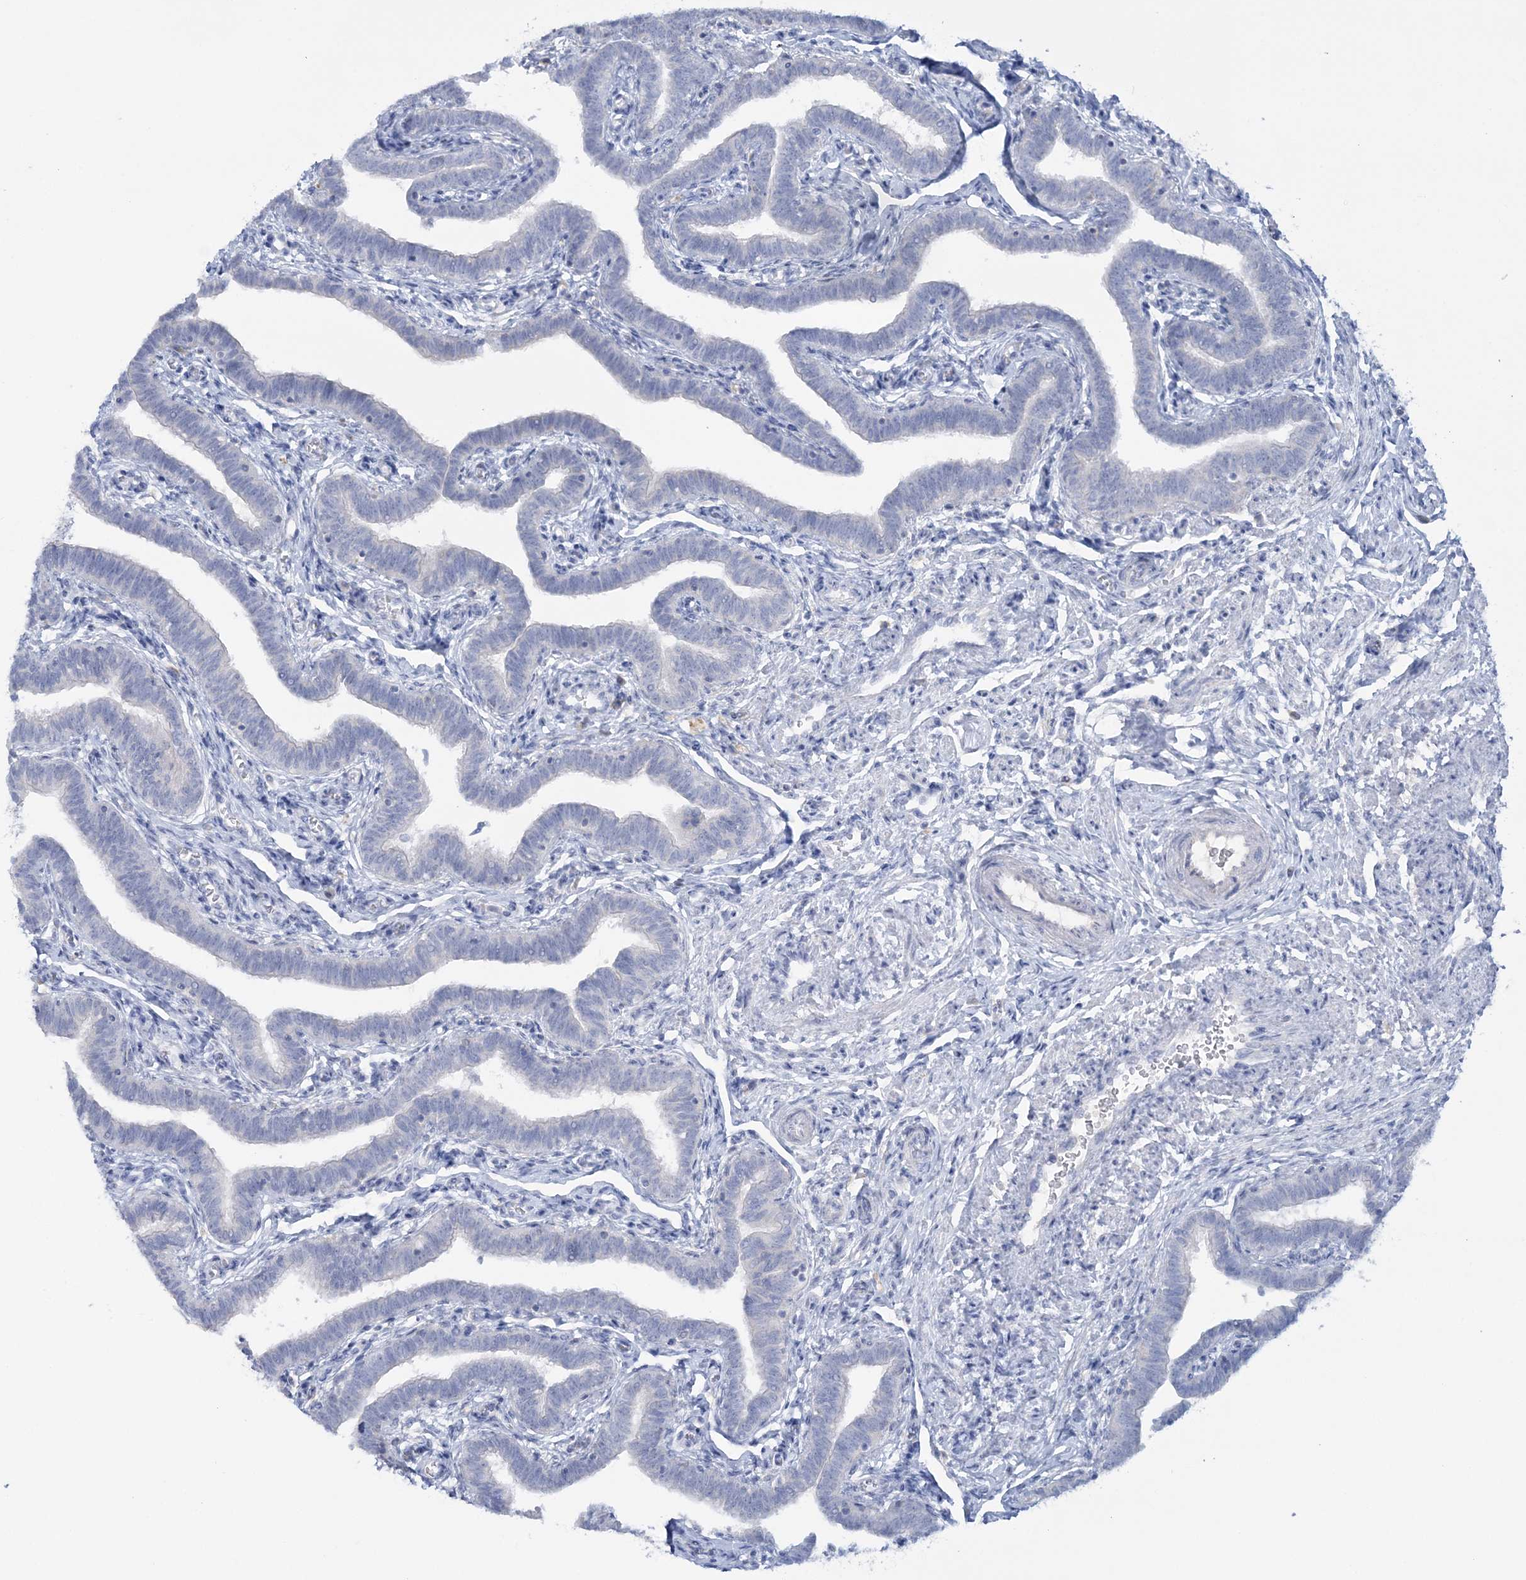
{"staining": {"intensity": "negative", "quantity": "none", "location": "none"}, "tissue": "fallopian tube", "cell_type": "Glandular cells", "image_type": "normal", "snomed": [{"axis": "morphology", "description": "Normal tissue, NOS"}, {"axis": "topography", "description": "Fallopian tube"}], "caption": "DAB immunohistochemical staining of normal fallopian tube exhibits no significant positivity in glandular cells.", "gene": "WDSUB1", "patient": {"sex": "female", "age": 36}}